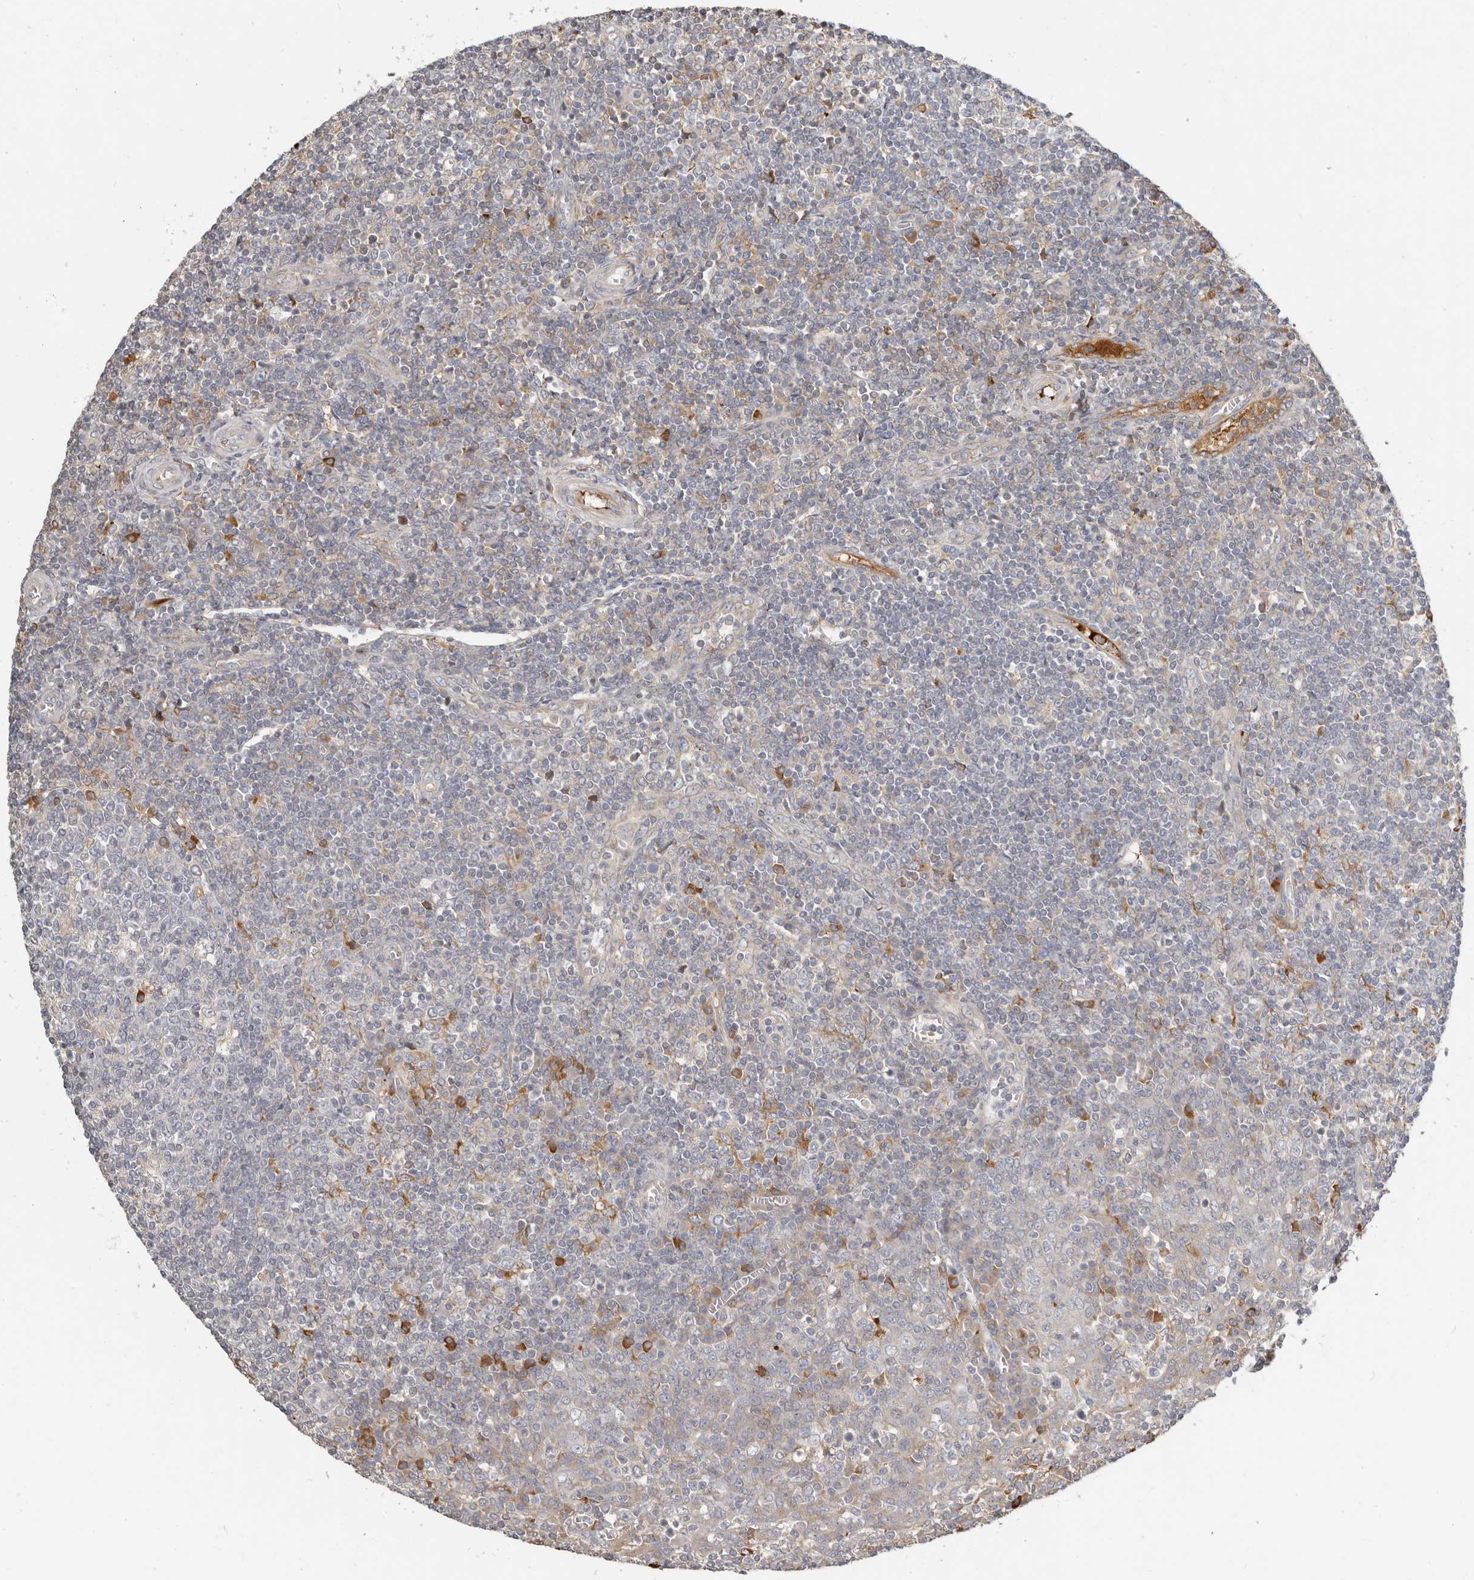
{"staining": {"intensity": "negative", "quantity": "none", "location": "none"}, "tissue": "tonsil", "cell_type": "Germinal center cells", "image_type": "normal", "snomed": [{"axis": "morphology", "description": "Normal tissue, NOS"}, {"axis": "topography", "description": "Tonsil"}], "caption": "DAB (3,3'-diaminobenzidine) immunohistochemical staining of normal tonsil shows no significant positivity in germinal center cells.", "gene": "MTFR2", "patient": {"sex": "female", "age": 19}}